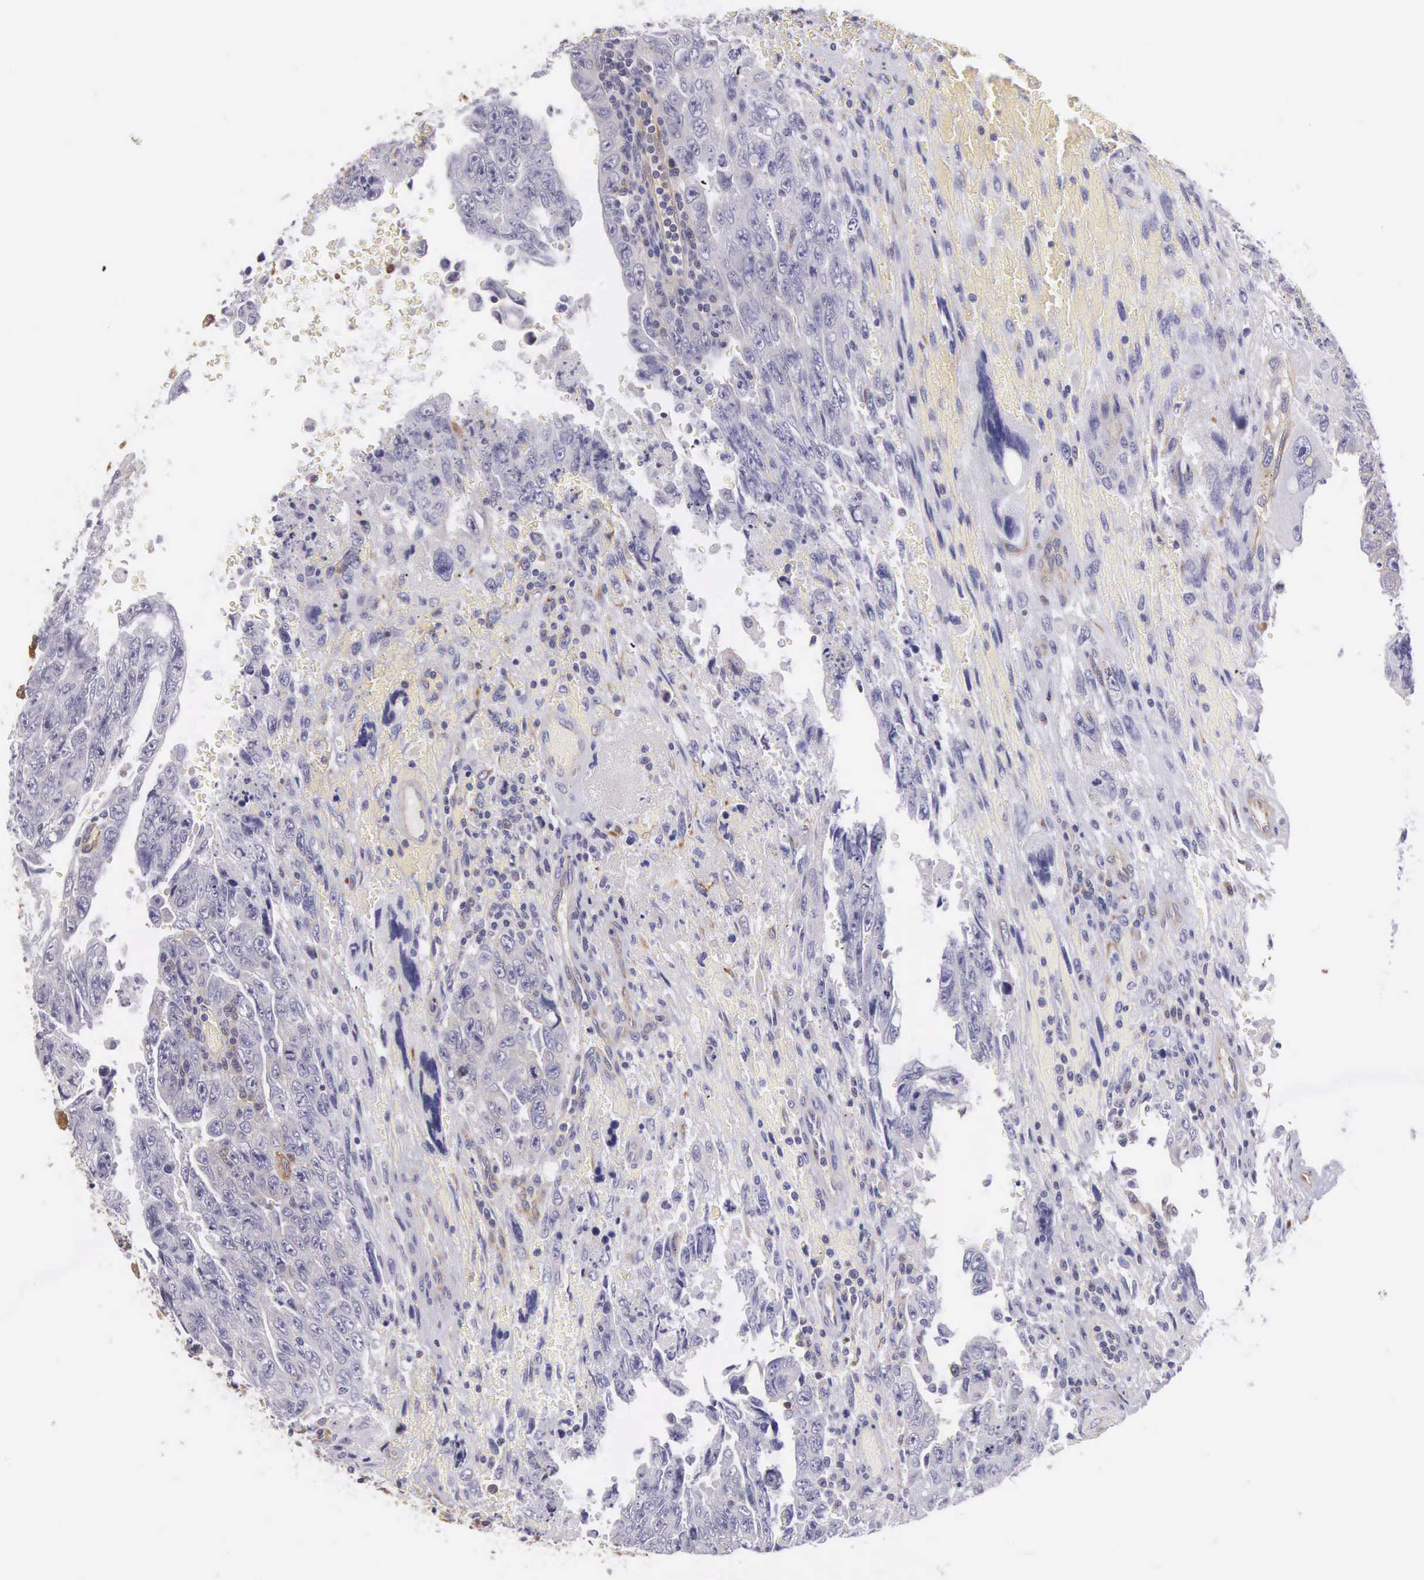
{"staining": {"intensity": "negative", "quantity": "none", "location": "none"}, "tissue": "testis cancer", "cell_type": "Tumor cells", "image_type": "cancer", "snomed": [{"axis": "morphology", "description": "Carcinoma, Embryonal, NOS"}, {"axis": "topography", "description": "Testis"}], "caption": "Testis cancer (embryonal carcinoma) was stained to show a protein in brown. There is no significant staining in tumor cells.", "gene": "OSBPL3", "patient": {"sex": "male", "age": 28}}